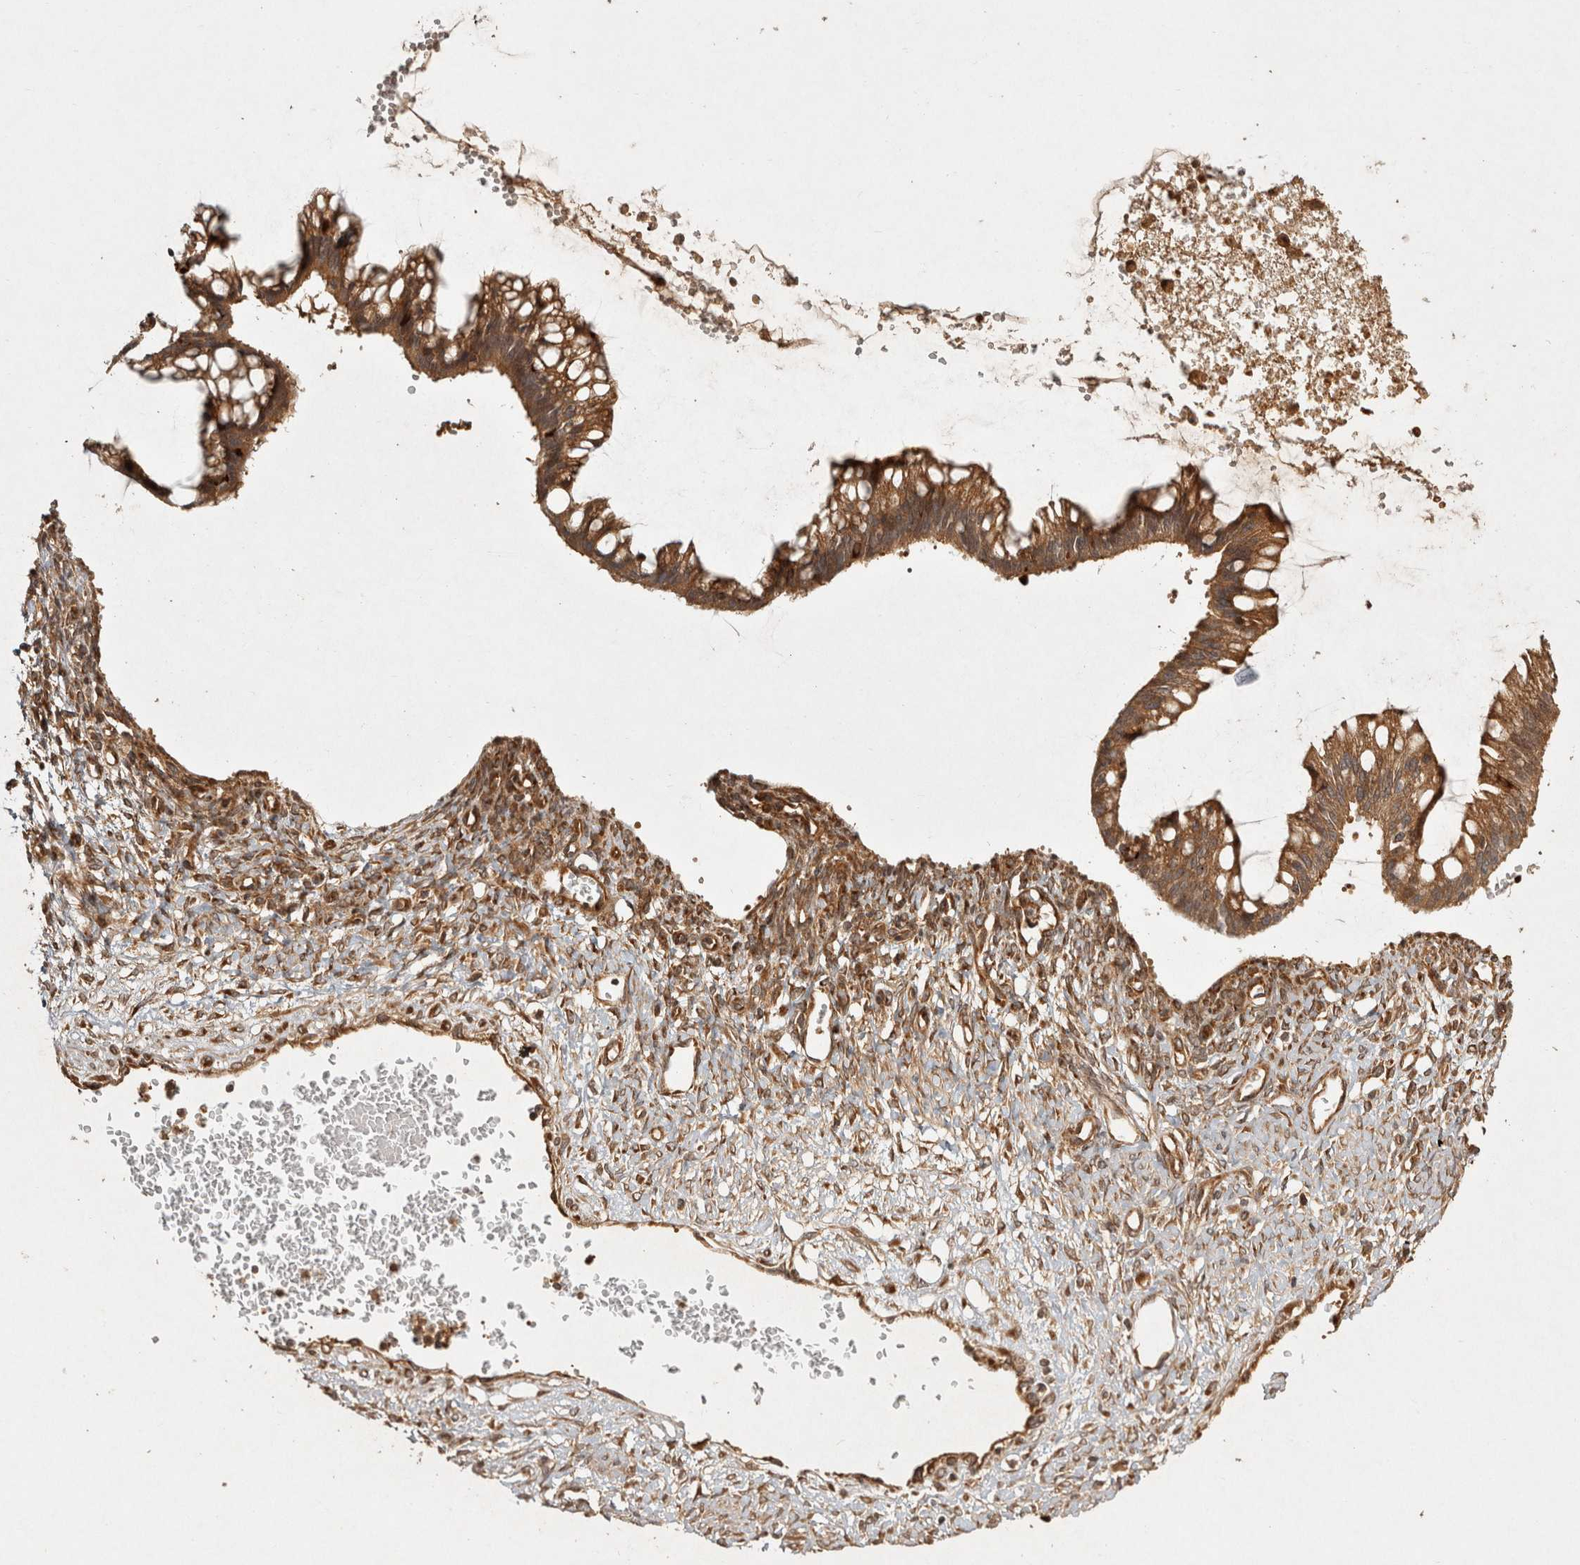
{"staining": {"intensity": "moderate", "quantity": ">75%", "location": "cytoplasmic/membranous"}, "tissue": "ovarian cancer", "cell_type": "Tumor cells", "image_type": "cancer", "snomed": [{"axis": "morphology", "description": "Cystadenocarcinoma, mucinous, NOS"}, {"axis": "topography", "description": "Ovary"}], "caption": "Protein staining by immunohistochemistry (IHC) exhibits moderate cytoplasmic/membranous expression in about >75% of tumor cells in ovarian mucinous cystadenocarcinoma.", "gene": "CAMSAP2", "patient": {"sex": "female", "age": 73}}